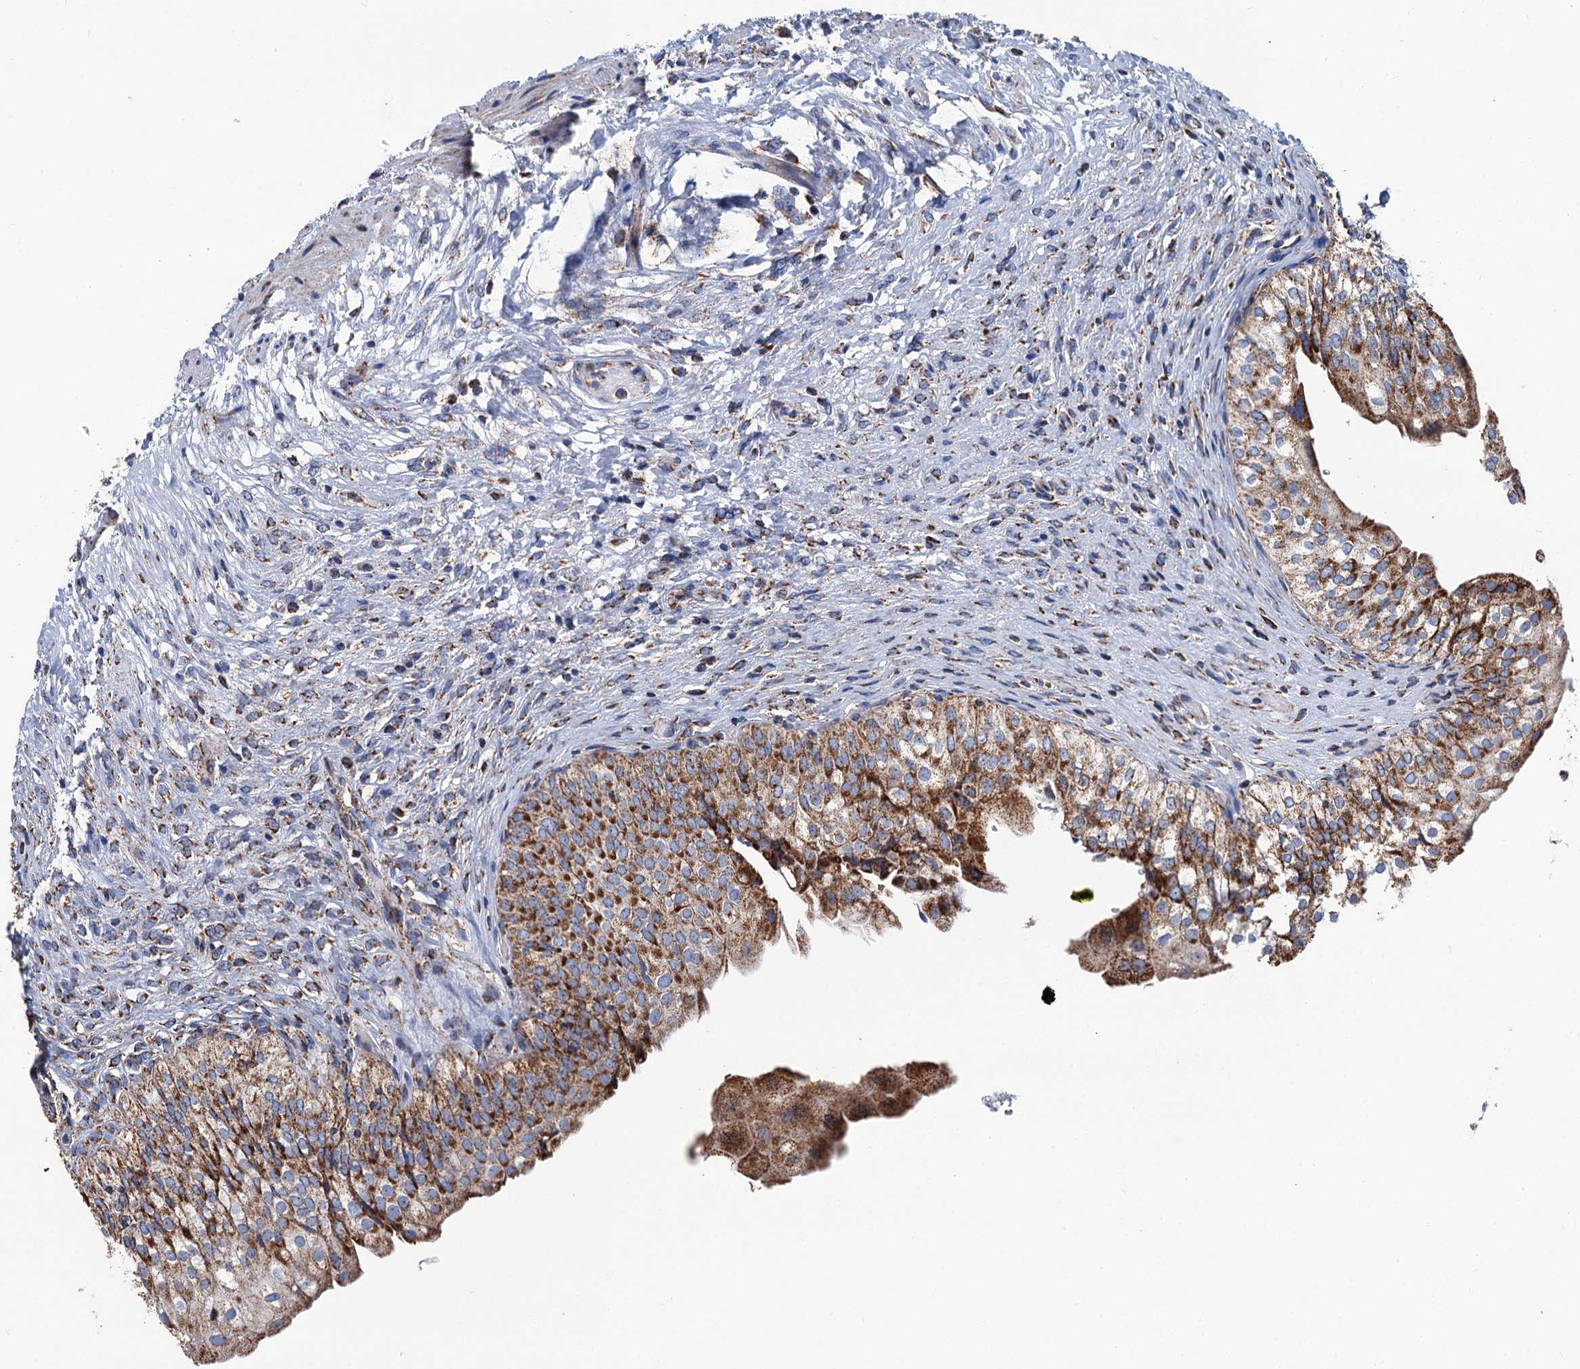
{"staining": {"intensity": "strong", "quantity": ">75%", "location": "cytoplasmic/membranous"}, "tissue": "urinary bladder", "cell_type": "Urothelial cells", "image_type": "normal", "snomed": [{"axis": "morphology", "description": "Normal tissue, NOS"}, {"axis": "topography", "description": "Urinary bladder"}], "caption": "Unremarkable urinary bladder was stained to show a protein in brown. There is high levels of strong cytoplasmic/membranous expression in approximately >75% of urothelial cells.", "gene": "IVD", "patient": {"sex": "male", "age": 55}}